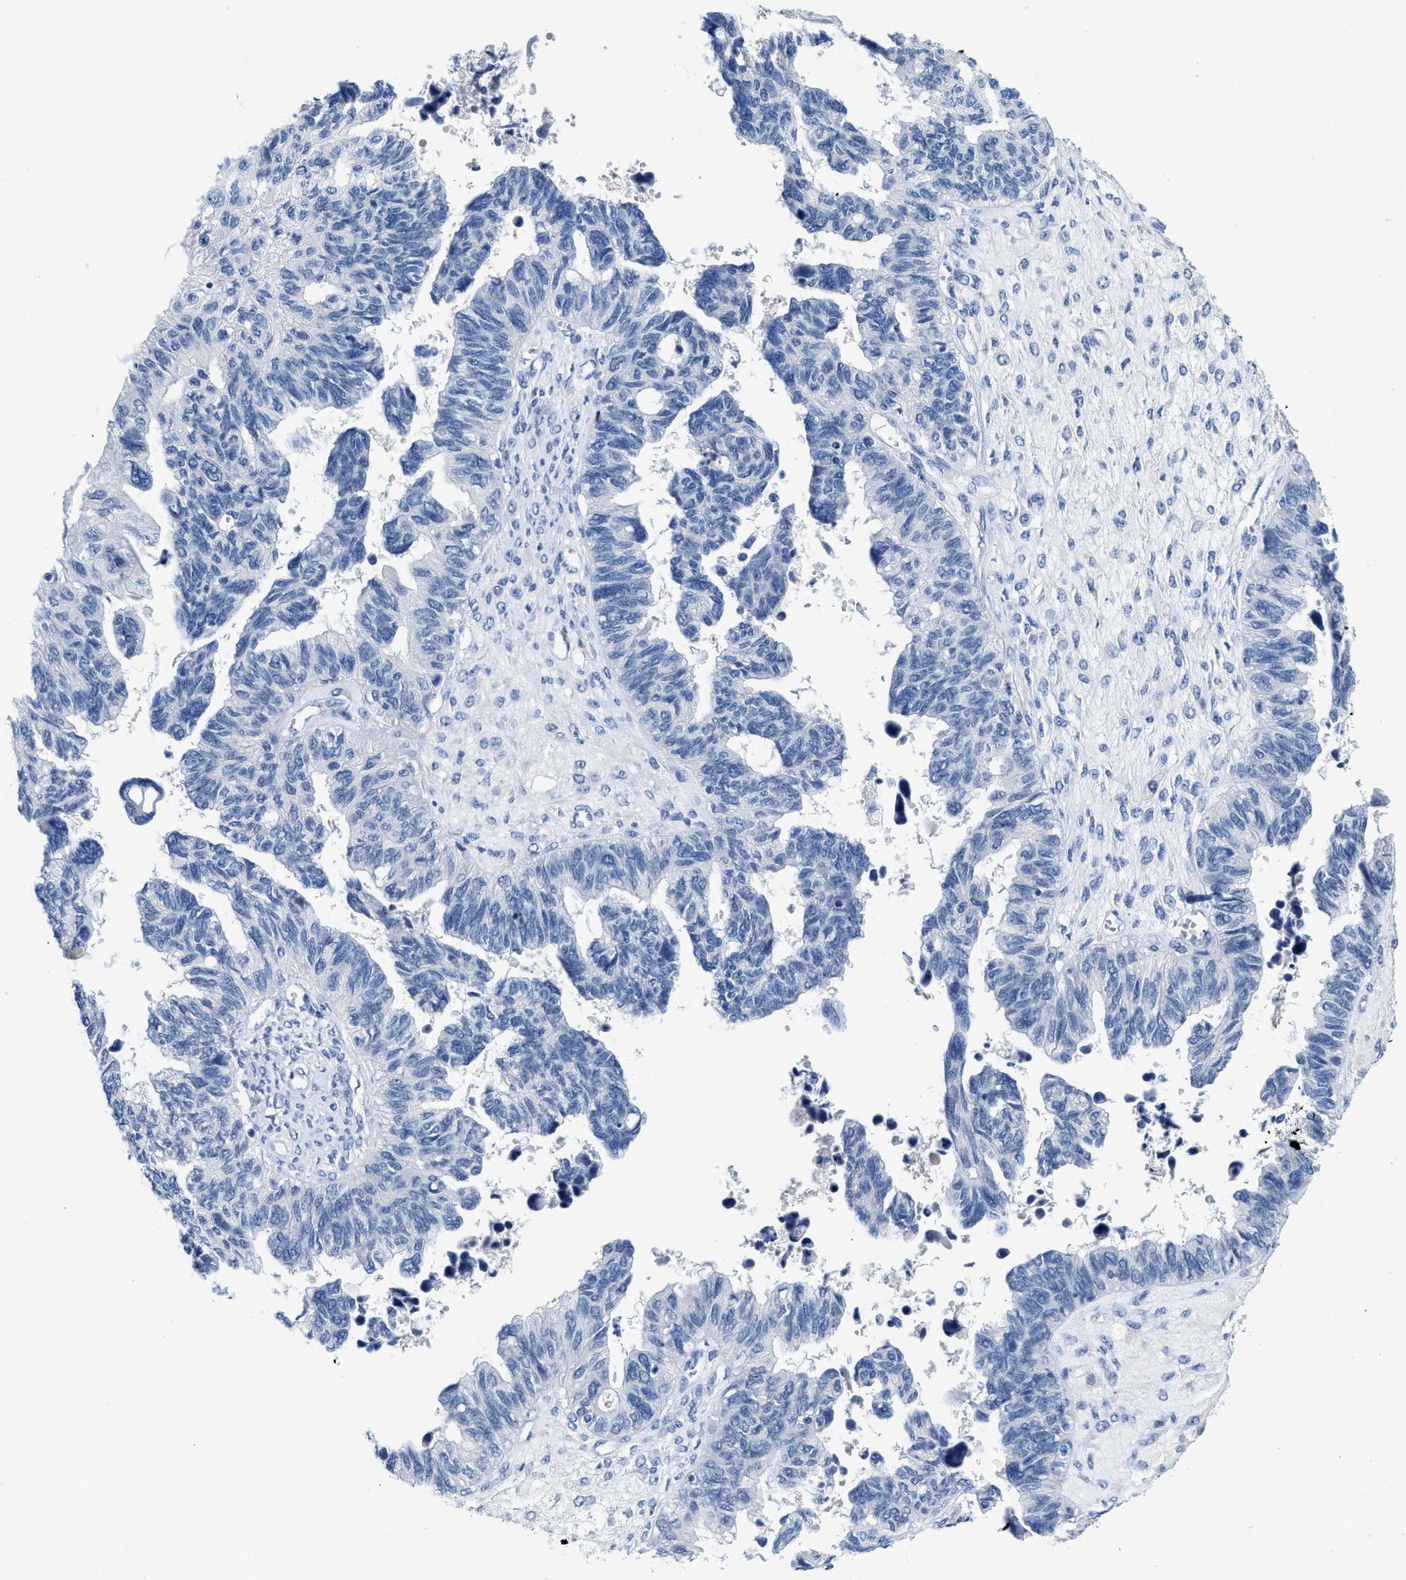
{"staining": {"intensity": "negative", "quantity": "none", "location": "none"}, "tissue": "ovarian cancer", "cell_type": "Tumor cells", "image_type": "cancer", "snomed": [{"axis": "morphology", "description": "Cystadenocarcinoma, serous, NOS"}, {"axis": "topography", "description": "Ovary"}], "caption": "Immunohistochemistry (IHC) micrograph of ovarian cancer (serous cystadenocarcinoma) stained for a protein (brown), which demonstrates no positivity in tumor cells.", "gene": "CR1", "patient": {"sex": "female", "age": 79}}